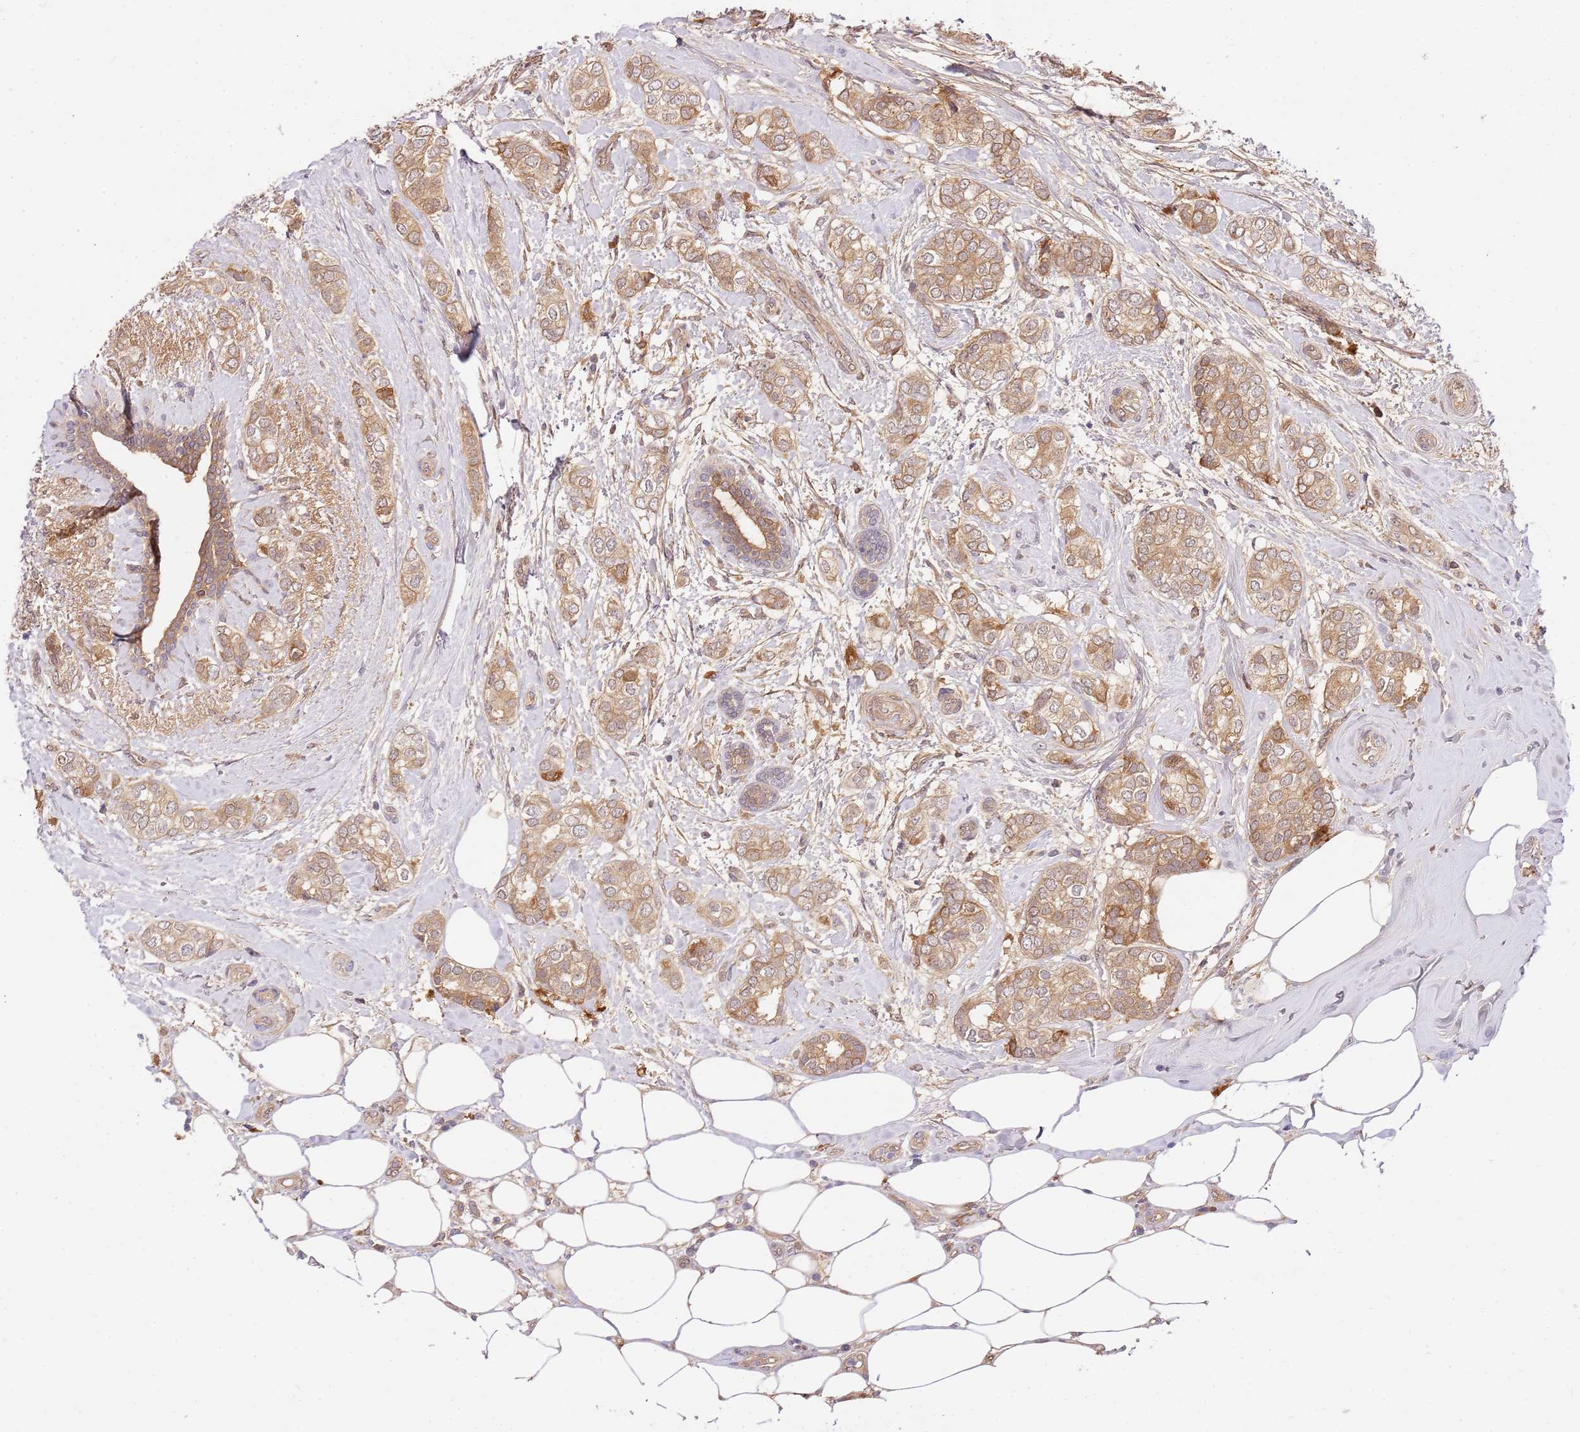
{"staining": {"intensity": "moderate", "quantity": ">75%", "location": "cytoplasmic/membranous"}, "tissue": "breast cancer", "cell_type": "Tumor cells", "image_type": "cancer", "snomed": [{"axis": "morphology", "description": "Duct carcinoma"}, {"axis": "topography", "description": "Breast"}], "caption": "Breast cancer was stained to show a protein in brown. There is medium levels of moderate cytoplasmic/membranous positivity in about >75% of tumor cells. (Stains: DAB (3,3'-diaminobenzidine) in brown, nuclei in blue, Microscopy: brightfield microscopy at high magnification).", "gene": "C8G", "patient": {"sex": "female", "age": 73}}